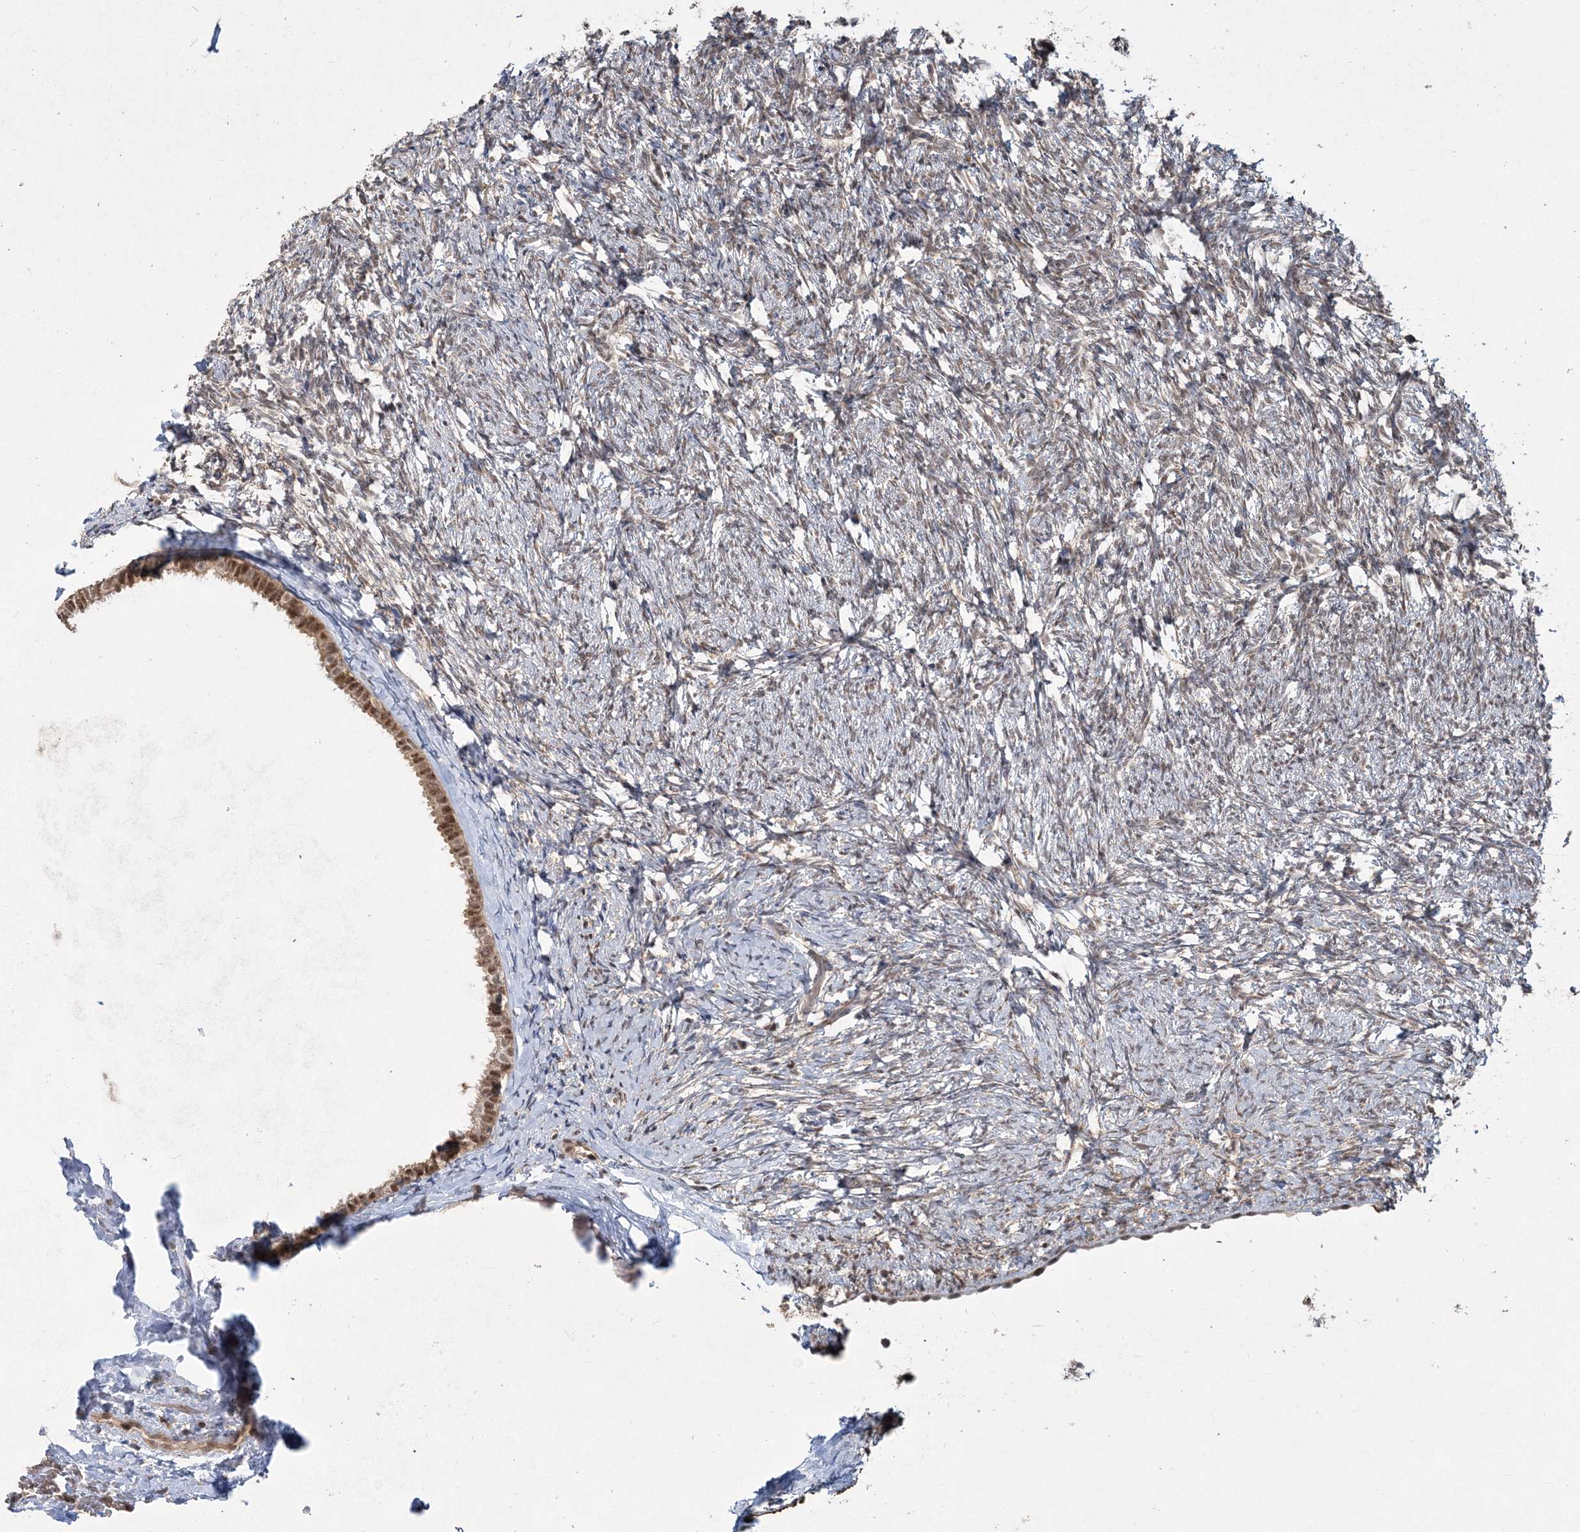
{"staining": {"intensity": "moderate", "quantity": "25%-75%", "location": "nuclear"}, "tissue": "ovary", "cell_type": "Ovarian stroma cells", "image_type": "normal", "snomed": [{"axis": "morphology", "description": "Normal tissue, NOS"}, {"axis": "topography", "description": "Ovary"}], "caption": "This image displays IHC staining of benign human ovary, with medium moderate nuclear staining in approximately 25%-75% of ovarian stroma cells.", "gene": "COPS7B", "patient": {"sex": "female", "age": 60}}